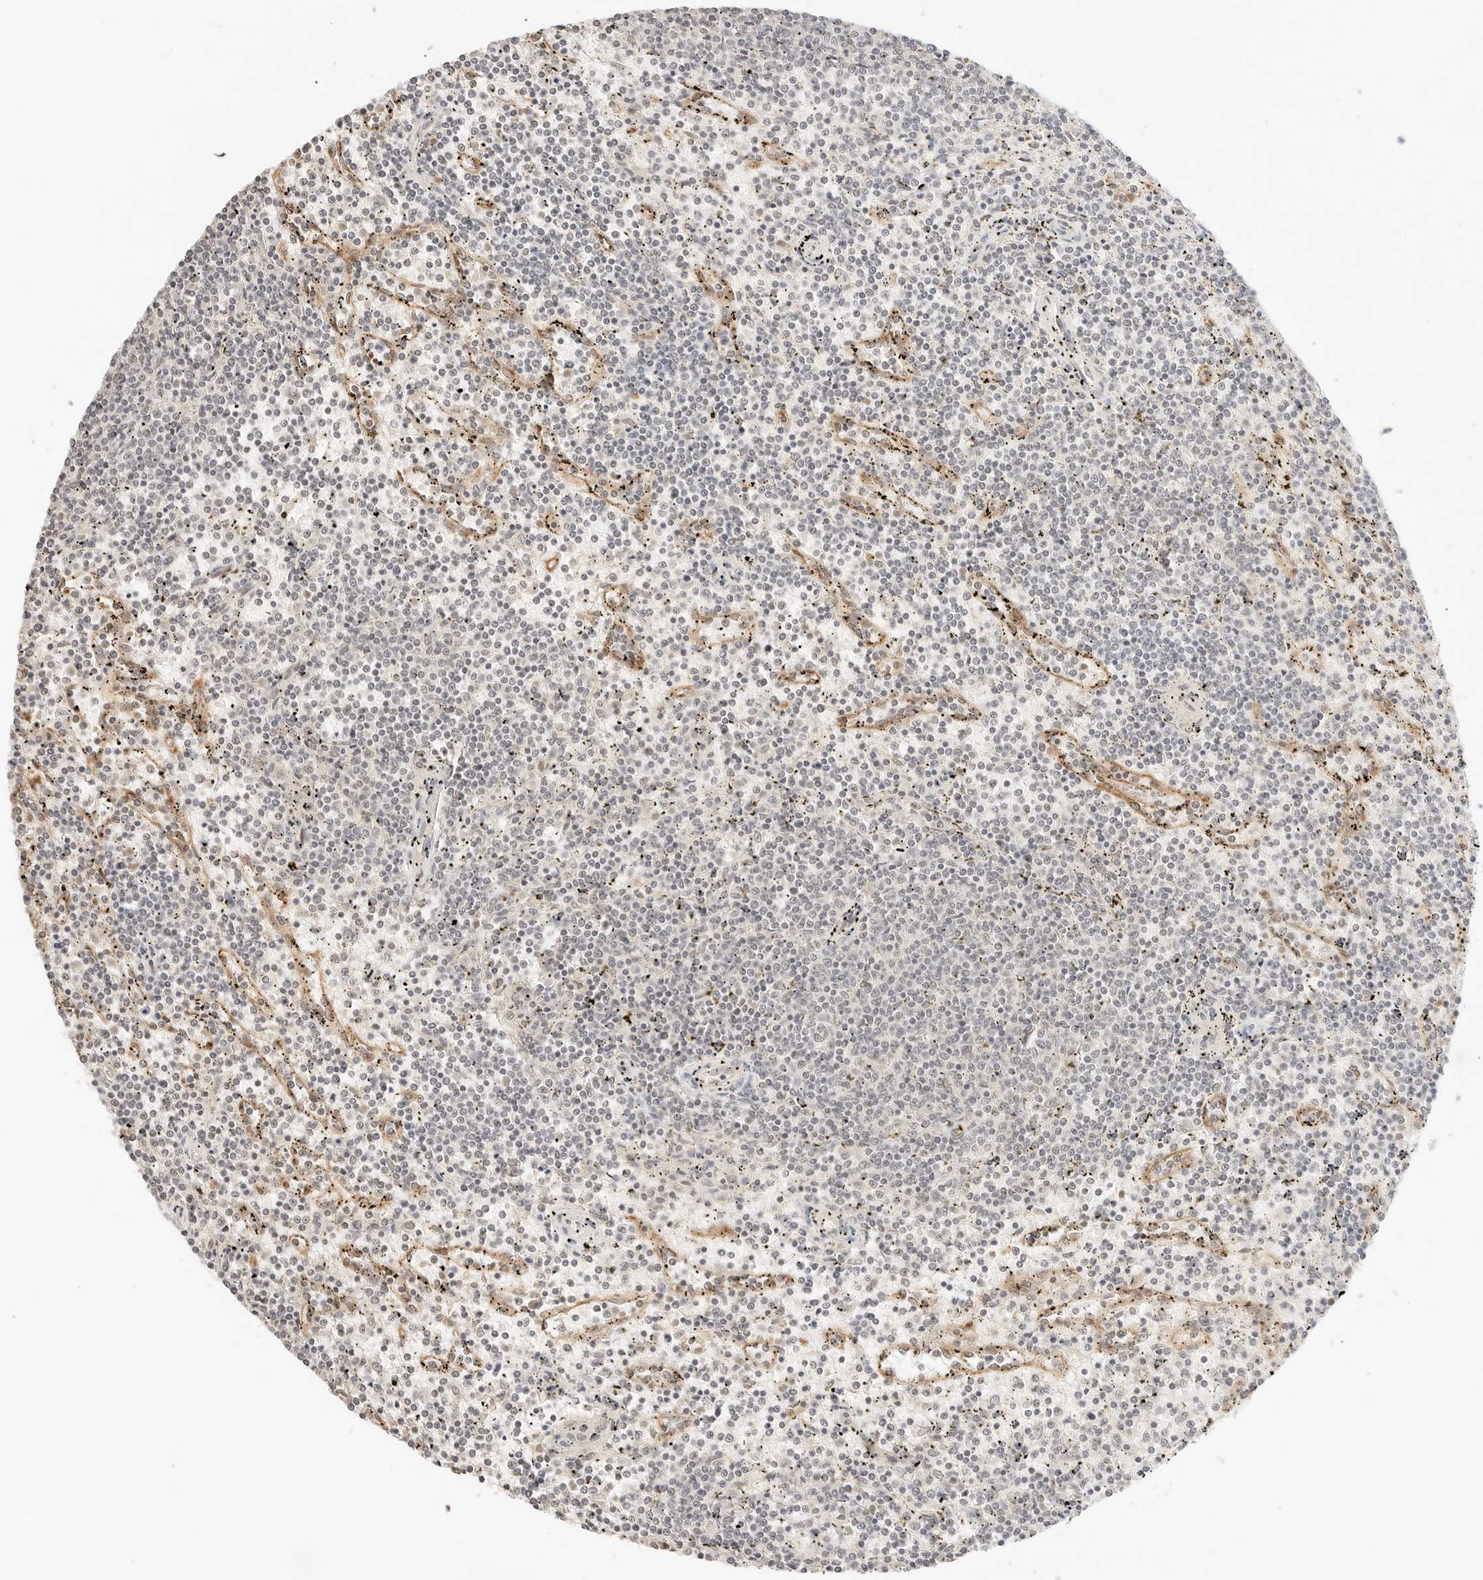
{"staining": {"intensity": "negative", "quantity": "none", "location": "none"}, "tissue": "lymphoma", "cell_type": "Tumor cells", "image_type": "cancer", "snomed": [{"axis": "morphology", "description": "Malignant lymphoma, non-Hodgkin's type, Low grade"}, {"axis": "topography", "description": "Spleen"}], "caption": "IHC histopathology image of malignant lymphoma, non-Hodgkin's type (low-grade) stained for a protein (brown), which demonstrates no expression in tumor cells.", "gene": "RPS6KL1", "patient": {"sex": "female", "age": 50}}